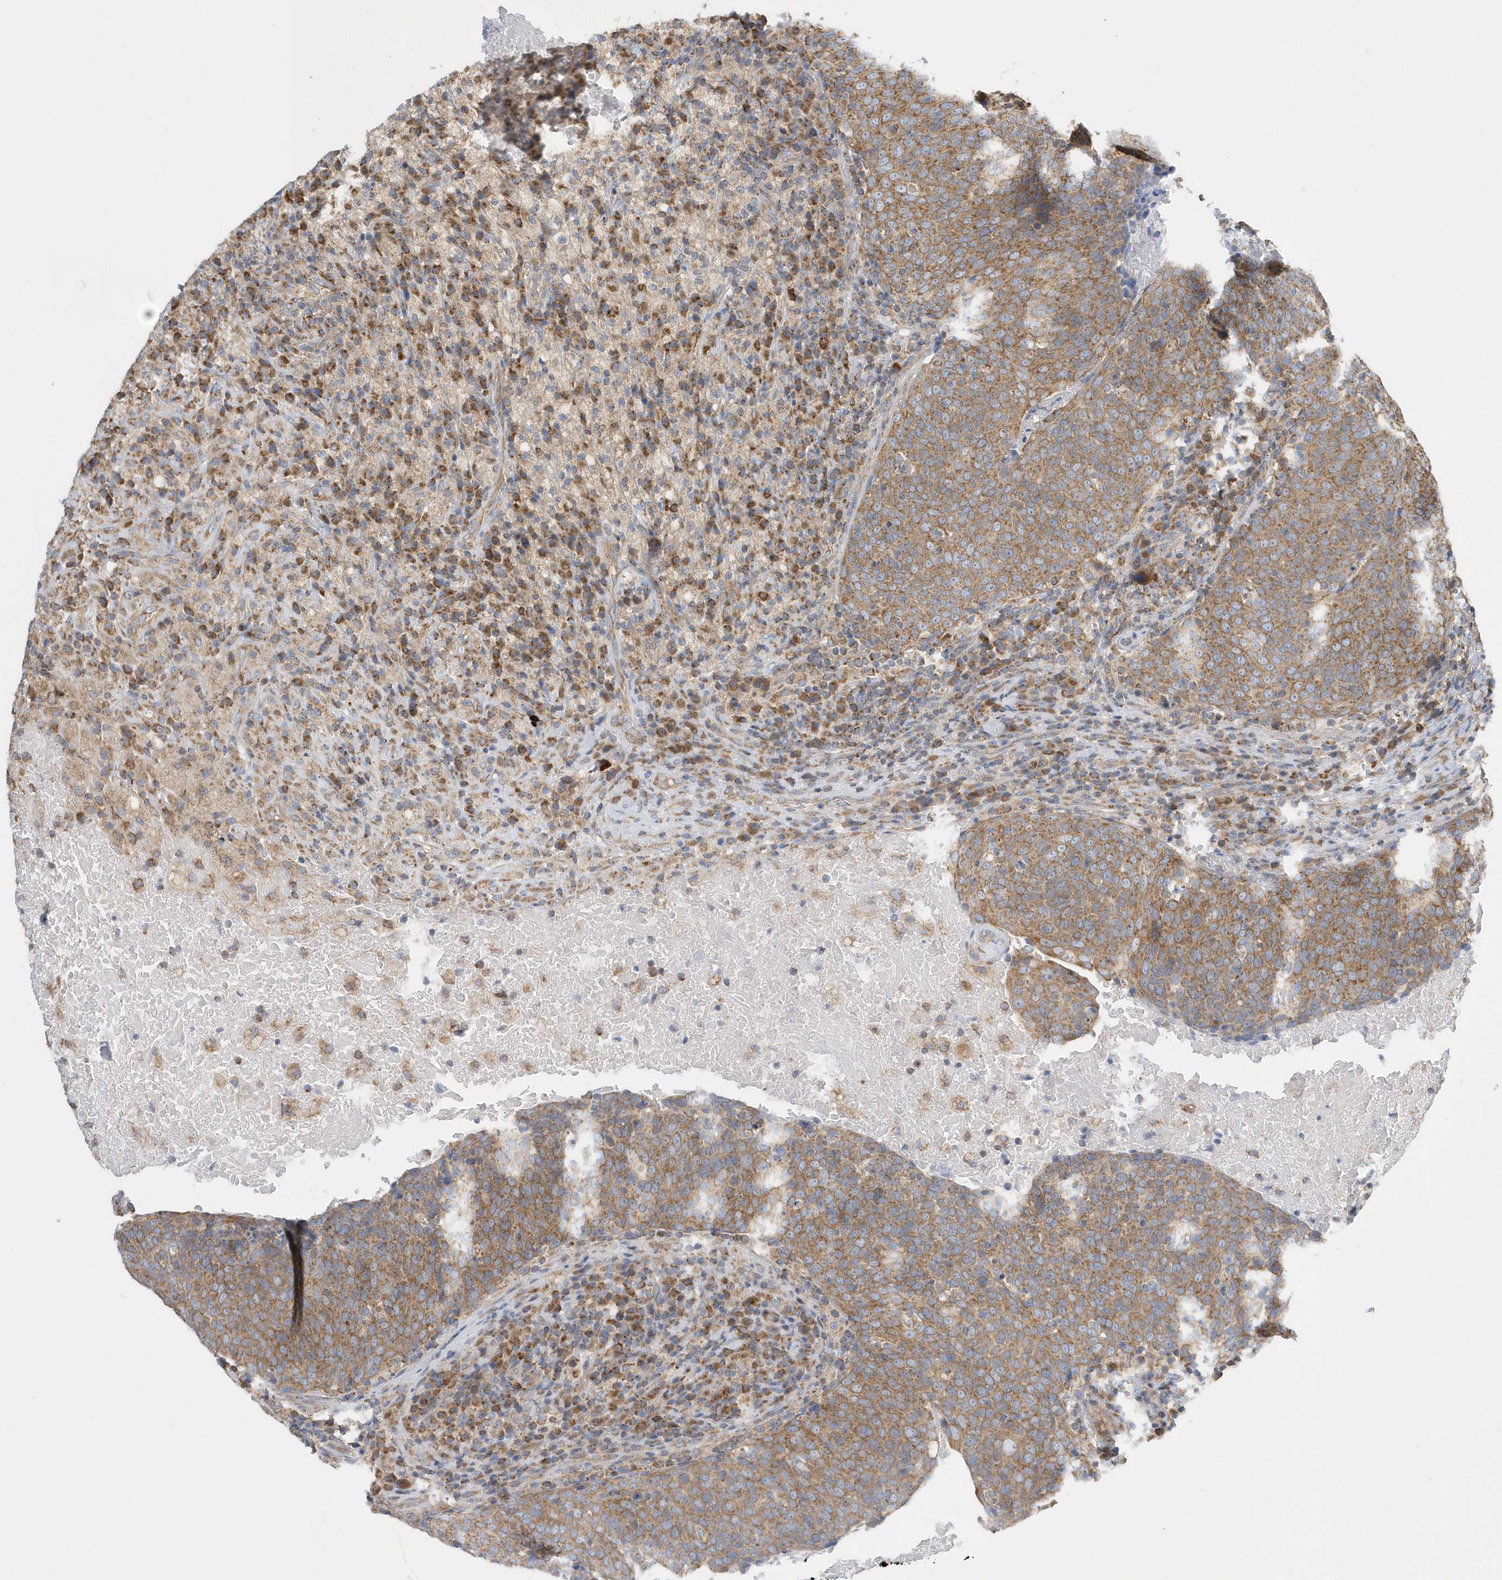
{"staining": {"intensity": "moderate", "quantity": ">75%", "location": "cytoplasmic/membranous"}, "tissue": "head and neck cancer", "cell_type": "Tumor cells", "image_type": "cancer", "snomed": [{"axis": "morphology", "description": "Squamous cell carcinoma, NOS"}, {"axis": "morphology", "description": "Squamous cell carcinoma, metastatic, NOS"}, {"axis": "topography", "description": "Lymph node"}, {"axis": "topography", "description": "Head-Neck"}], "caption": "High-power microscopy captured an immunohistochemistry (IHC) photomicrograph of head and neck cancer (metastatic squamous cell carcinoma), revealing moderate cytoplasmic/membranous expression in approximately >75% of tumor cells.", "gene": "SPATA5", "patient": {"sex": "male", "age": 62}}